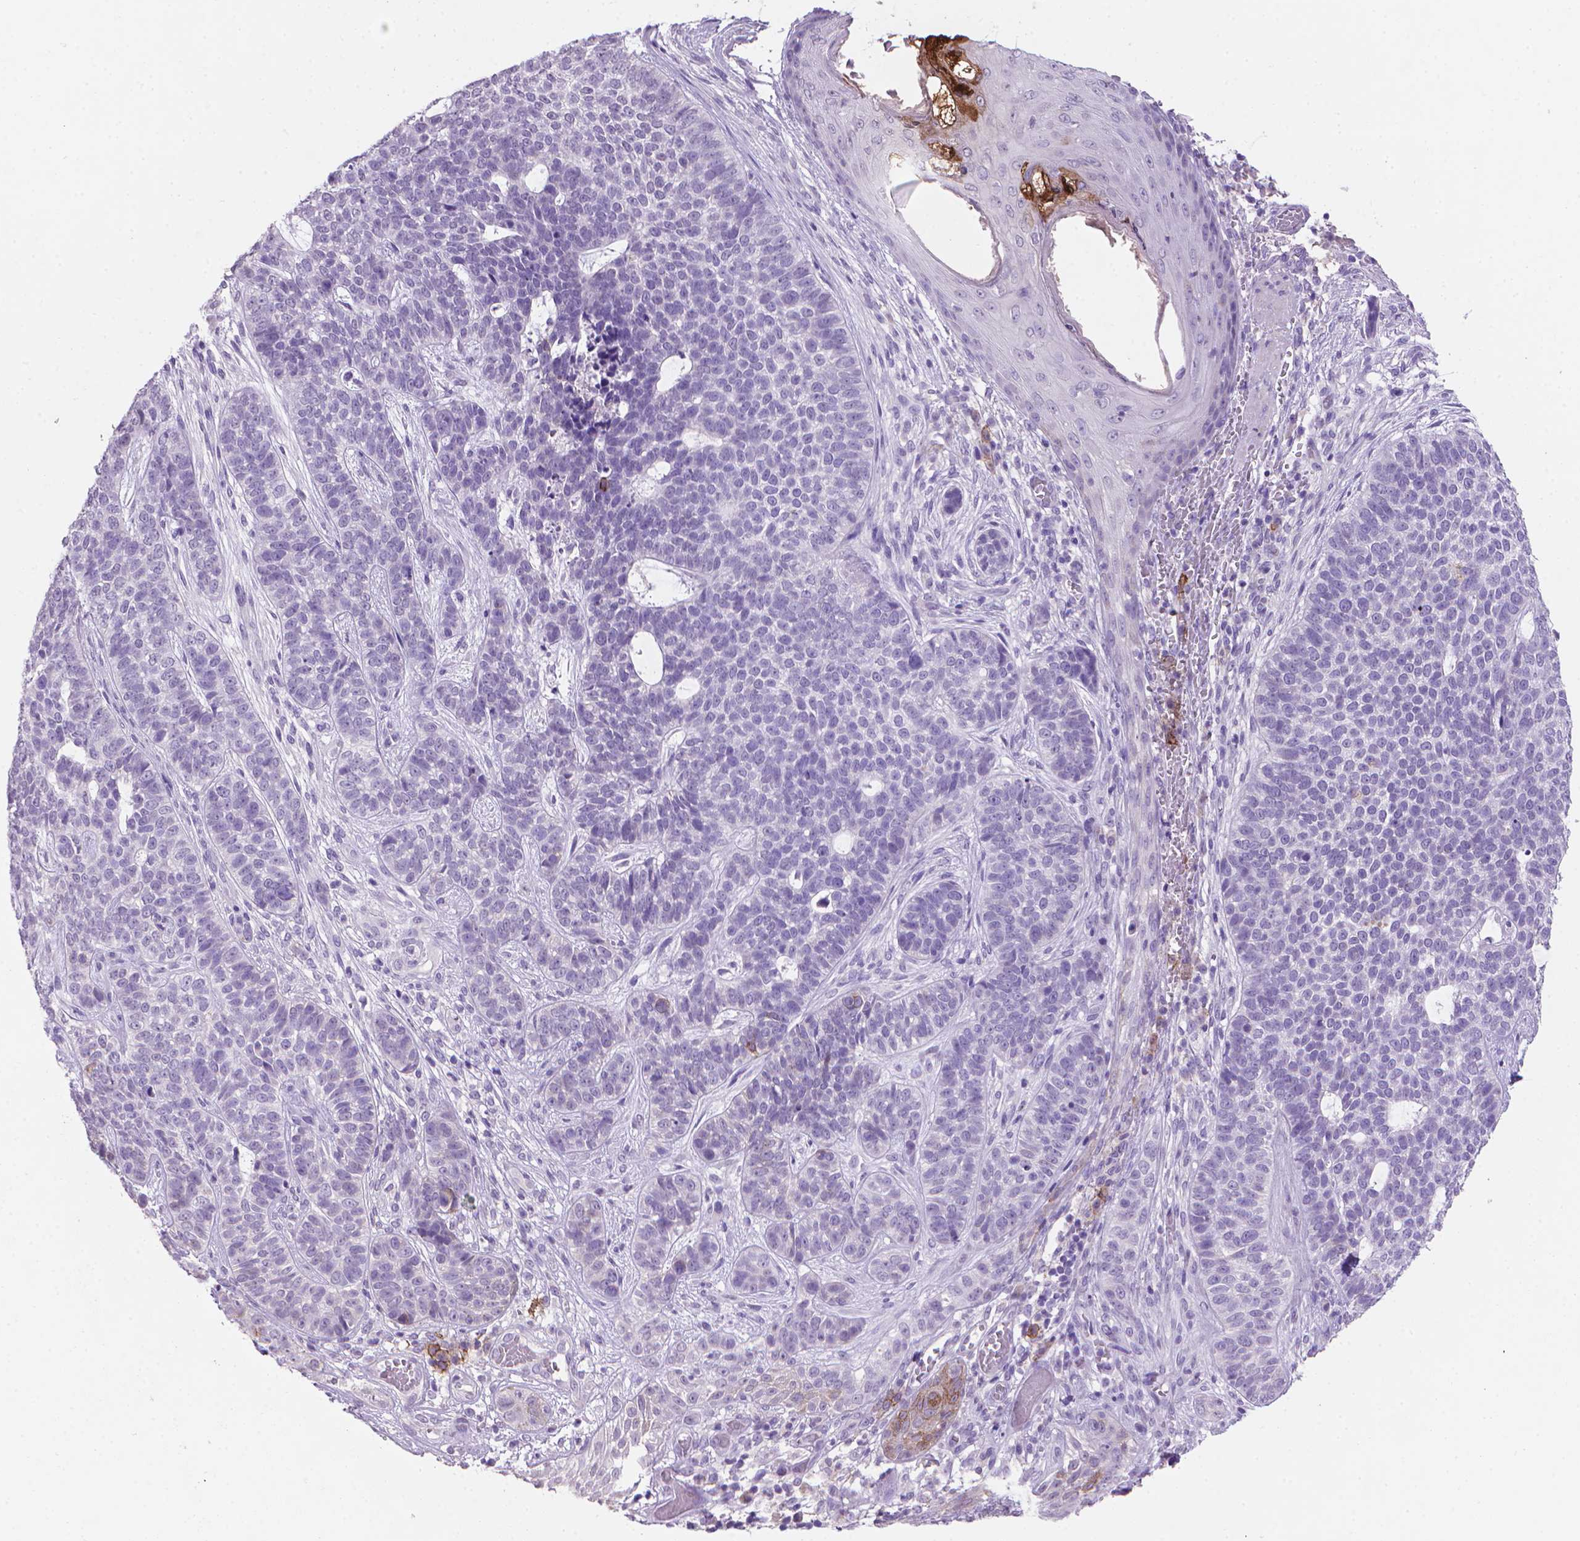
{"staining": {"intensity": "negative", "quantity": "none", "location": "none"}, "tissue": "skin cancer", "cell_type": "Tumor cells", "image_type": "cancer", "snomed": [{"axis": "morphology", "description": "Basal cell carcinoma"}, {"axis": "topography", "description": "Skin"}], "caption": "Histopathology image shows no protein staining in tumor cells of skin cancer (basal cell carcinoma) tissue.", "gene": "MUC1", "patient": {"sex": "female", "age": 69}}